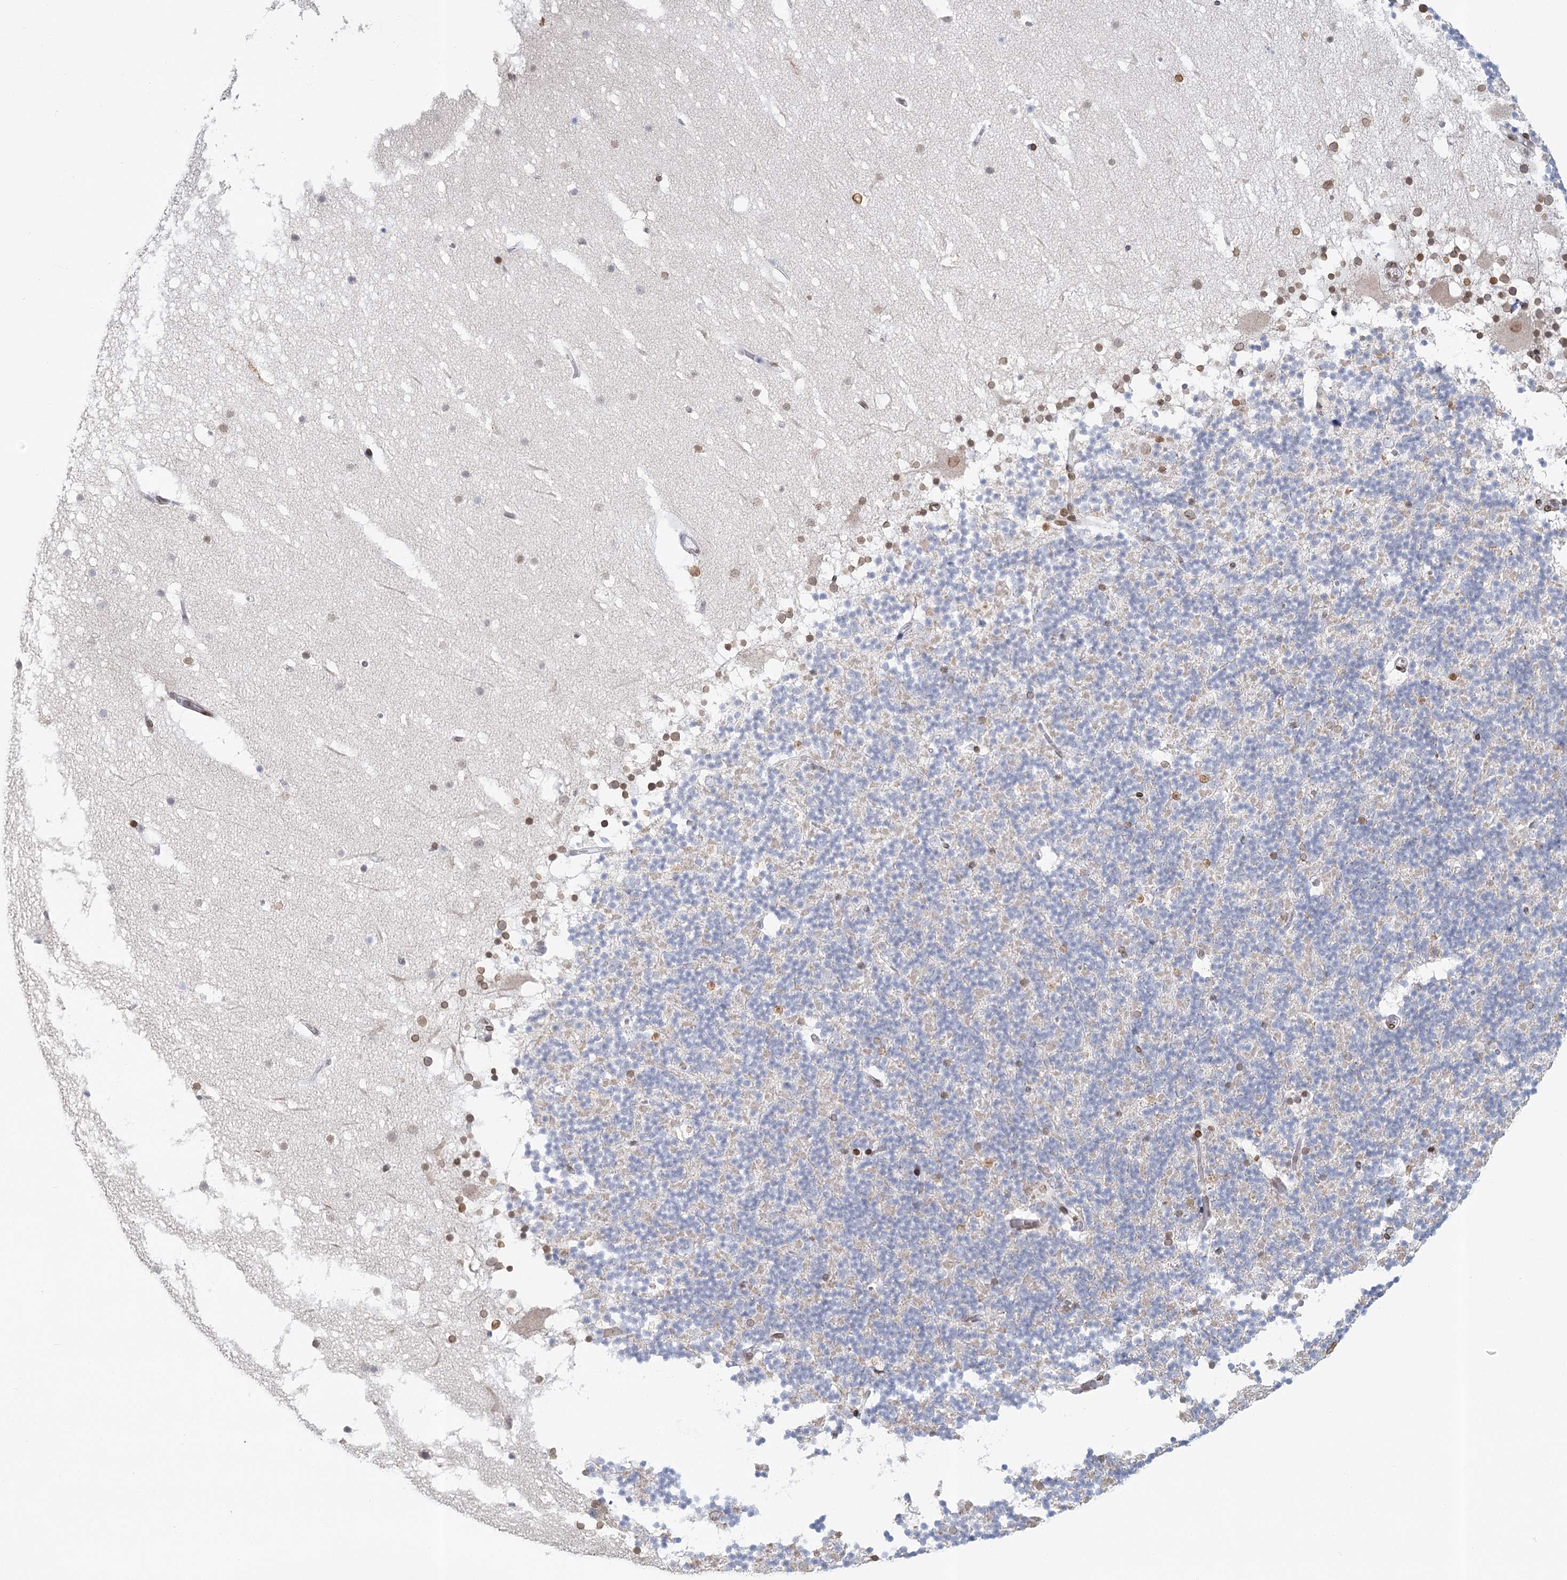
{"staining": {"intensity": "moderate", "quantity": "<25%", "location": "cytoplasmic/membranous,nuclear"}, "tissue": "cerebellum", "cell_type": "Cells in granular layer", "image_type": "normal", "snomed": [{"axis": "morphology", "description": "Normal tissue, NOS"}, {"axis": "topography", "description": "Cerebellum"}], "caption": "Cells in granular layer display low levels of moderate cytoplasmic/membranous,nuclear positivity in about <25% of cells in unremarkable cerebellum.", "gene": "VWA5A", "patient": {"sex": "male", "age": 57}}